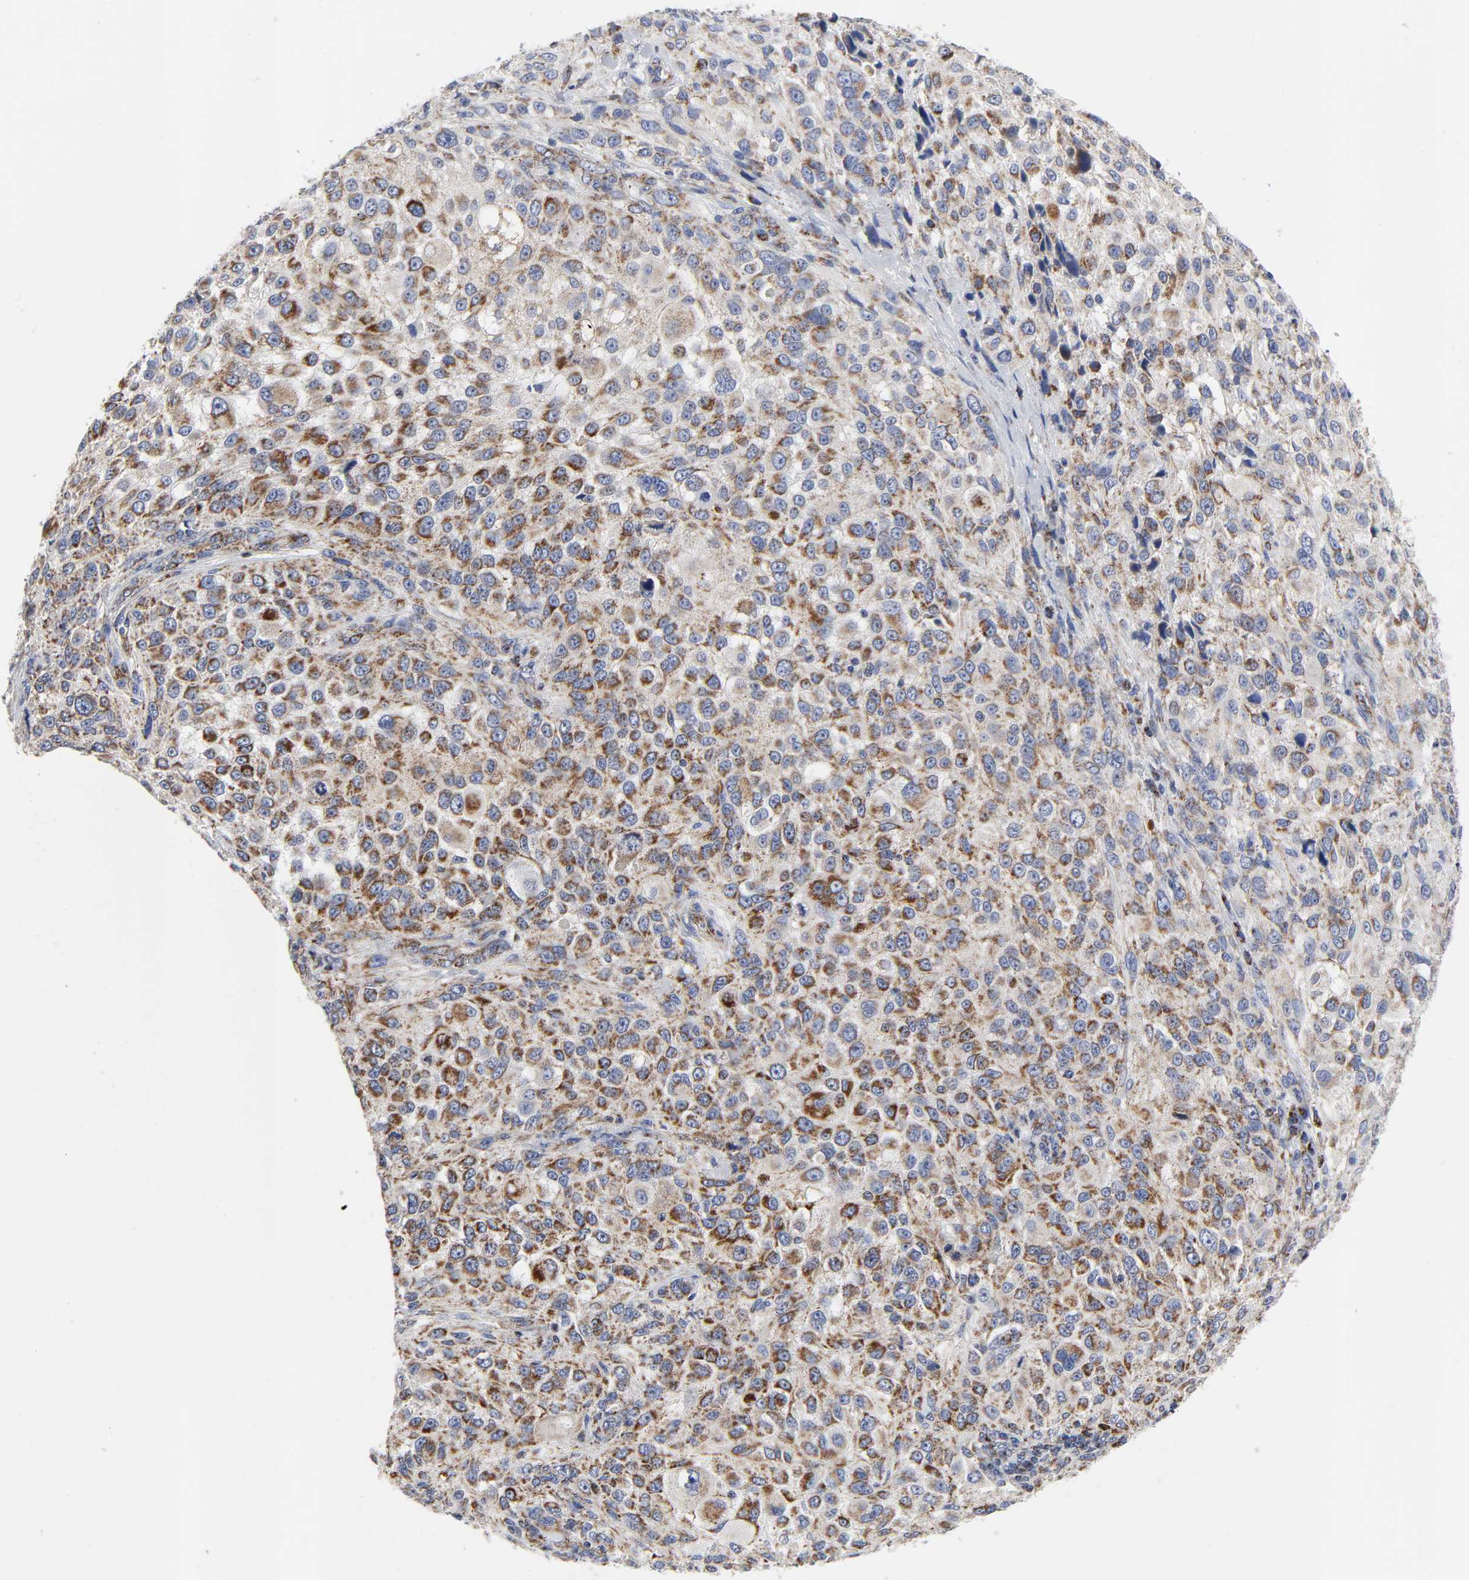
{"staining": {"intensity": "moderate", "quantity": ">75%", "location": "cytoplasmic/membranous"}, "tissue": "melanoma", "cell_type": "Tumor cells", "image_type": "cancer", "snomed": [{"axis": "morphology", "description": "Necrosis, NOS"}, {"axis": "morphology", "description": "Malignant melanoma, NOS"}, {"axis": "topography", "description": "Skin"}], "caption": "Immunohistochemical staining of human malignant melanoma reveals moderate cytoplasmic/membranous protein staining in approximately >75% of tumor cells.", "gene": "AOPEP", "patient": {"sex": "female", "age": 87}}